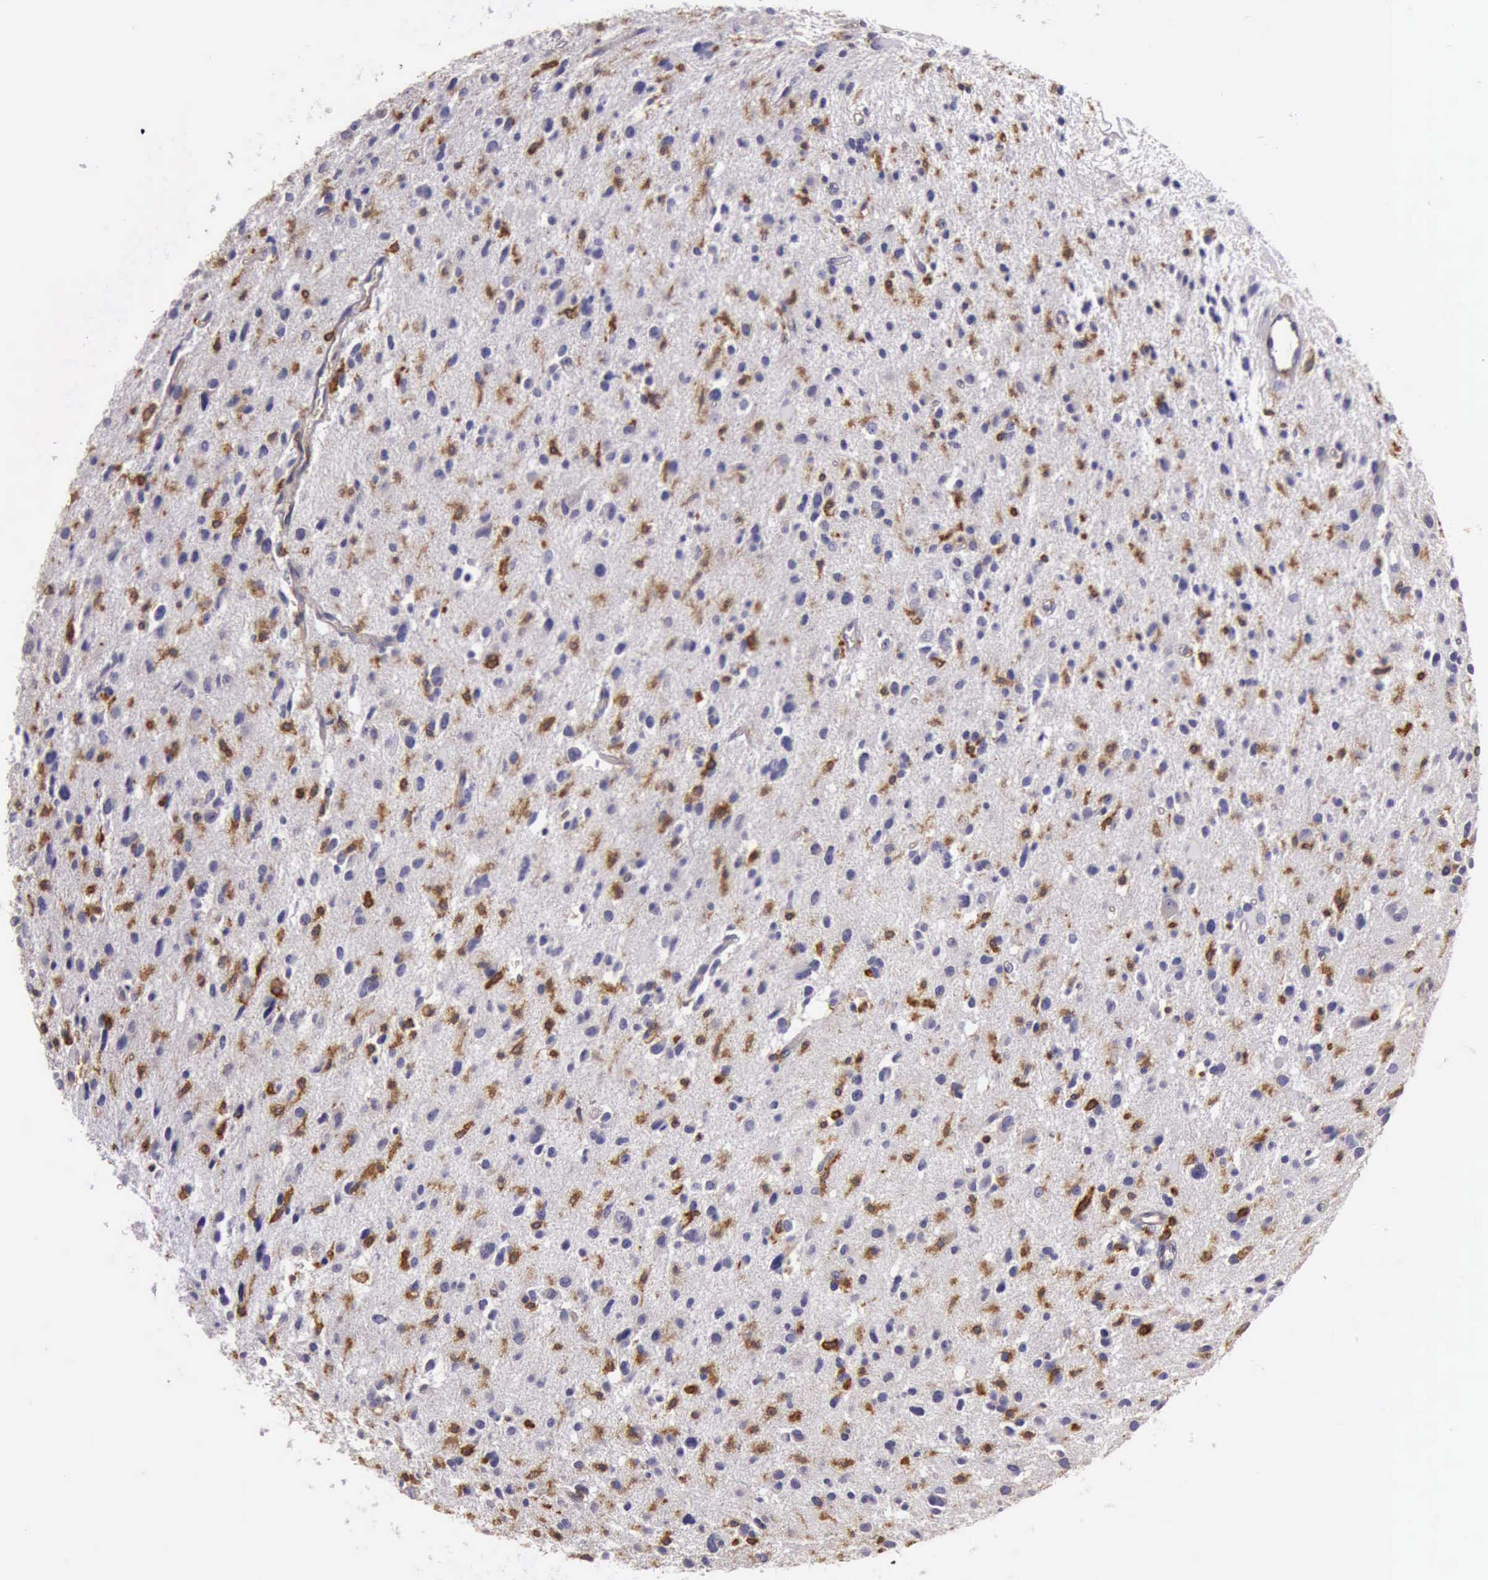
{"staining": {"intensity": "negative", "quantity": "none", "location": "none"}, "tissue": "glioma", "cell_type": "Tumor cells", "image_type": "cancer", "snomed": [{"axis": "morphology", "description": "Glioma, malignant, Low grade"}, {"axis": "topography", "description": "Brain"}], "caption": "DAB (3,3'-diaminobenzidine) immunohistochemical staining of glioma displays no significant expression in tumor cells. (DAB immunohistochemistry (IHC) visualized using brightfield microscopy, high magnification).", "gene": "ARHGAP4", "patient": {"sex": "female", "age": 46}}